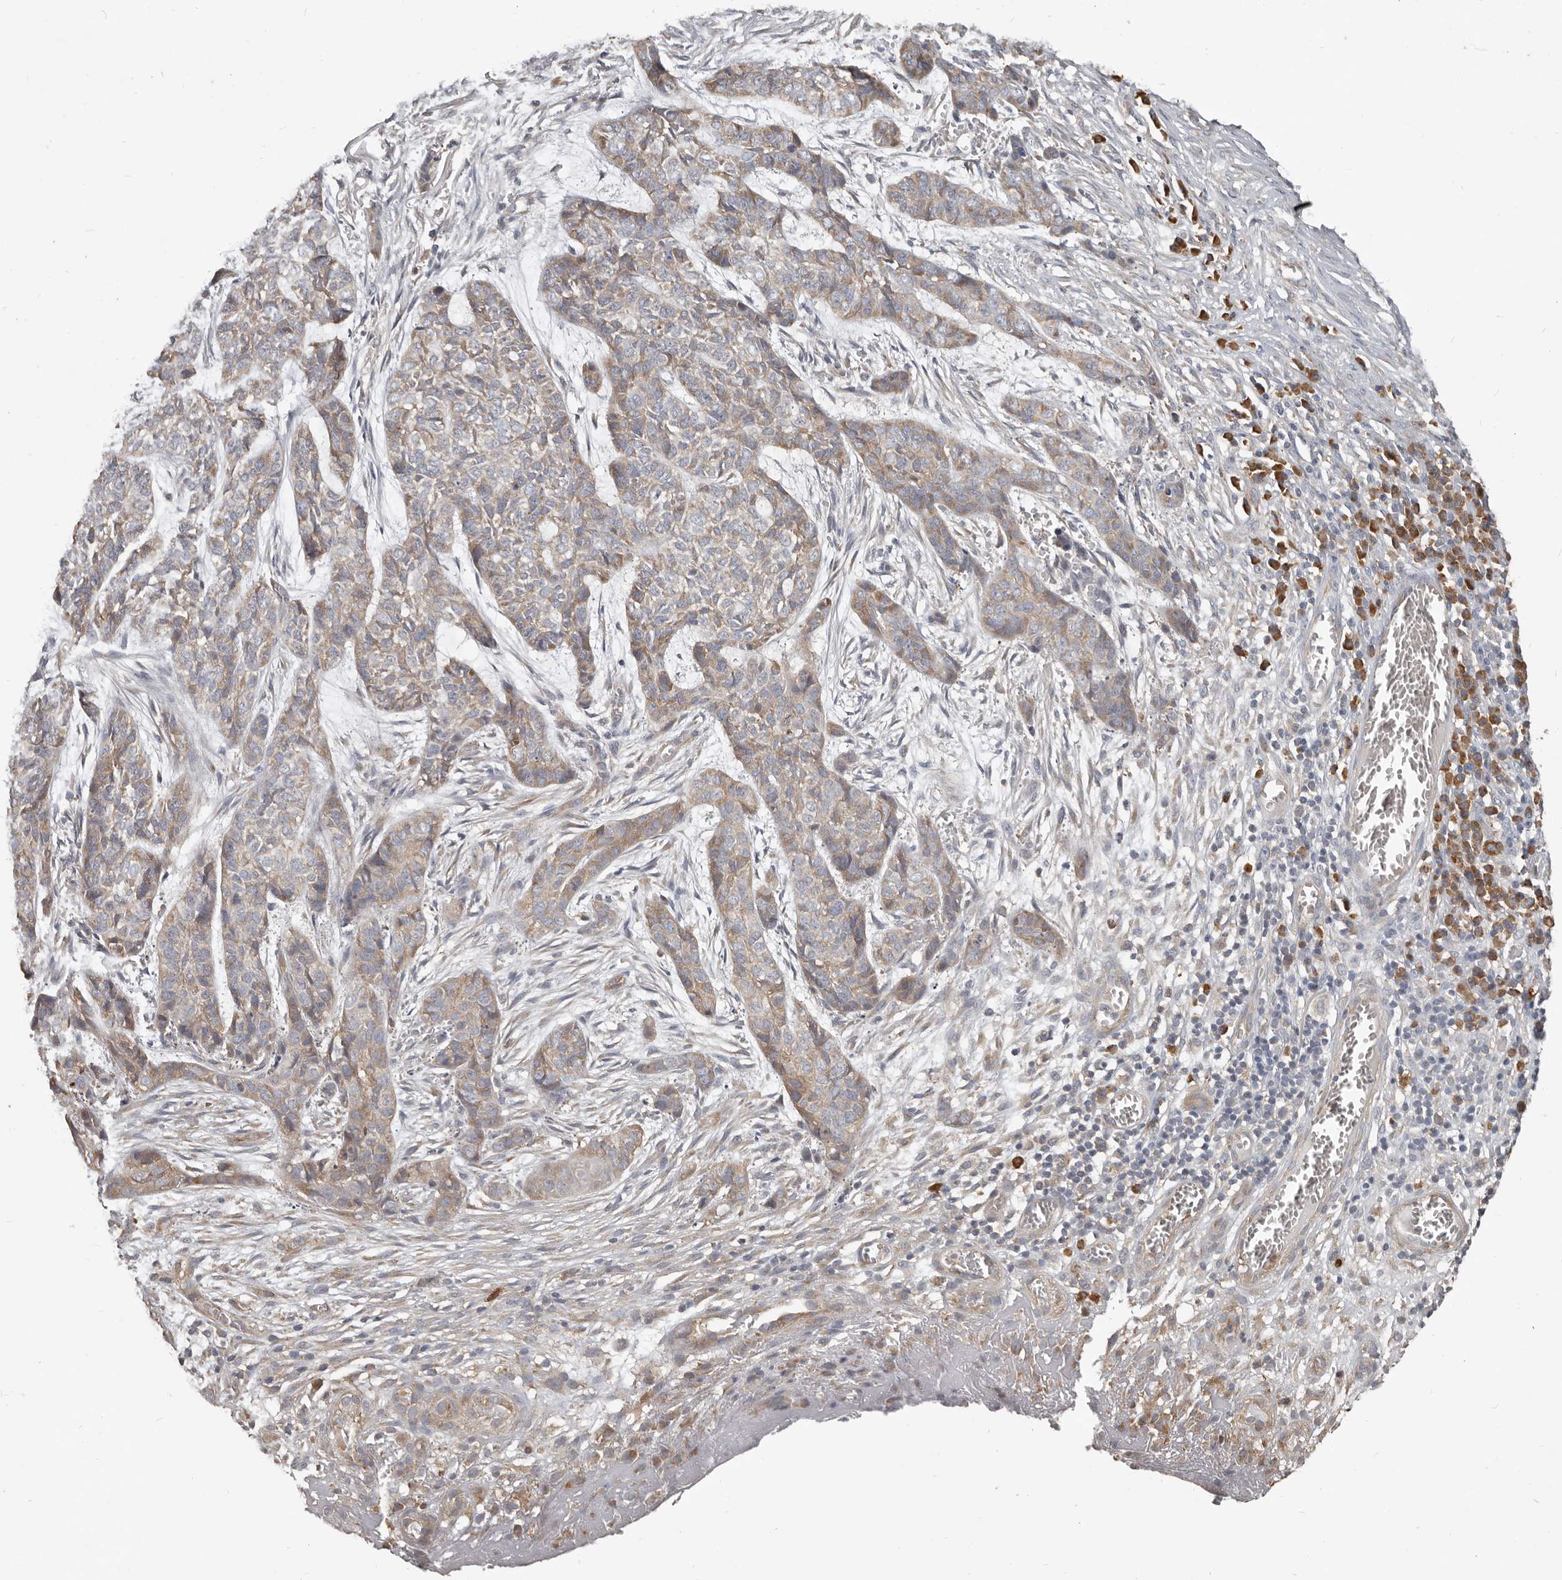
{"staining": {"intensity": "moderate", "quantity": "25%-75%", "location": "cytoplasmic/membranous"}, "tissue": "skin cancer", "cell_type": "Tumor cells", "image_type": "cancer", "snomed": [{"axis": "morphology", "description": "Basal cell carcinoma"}, {"axis": "topography", "description": "Skin"}], "caption": "A medium amount of moderate cytoplasmic/membranous expression is identified in about 25%-75% of tumor cells in basal cell carcinoma (skin) tissue.", "gene": "AKNAD1", "patient": {"sex": "female", "age": 64}}